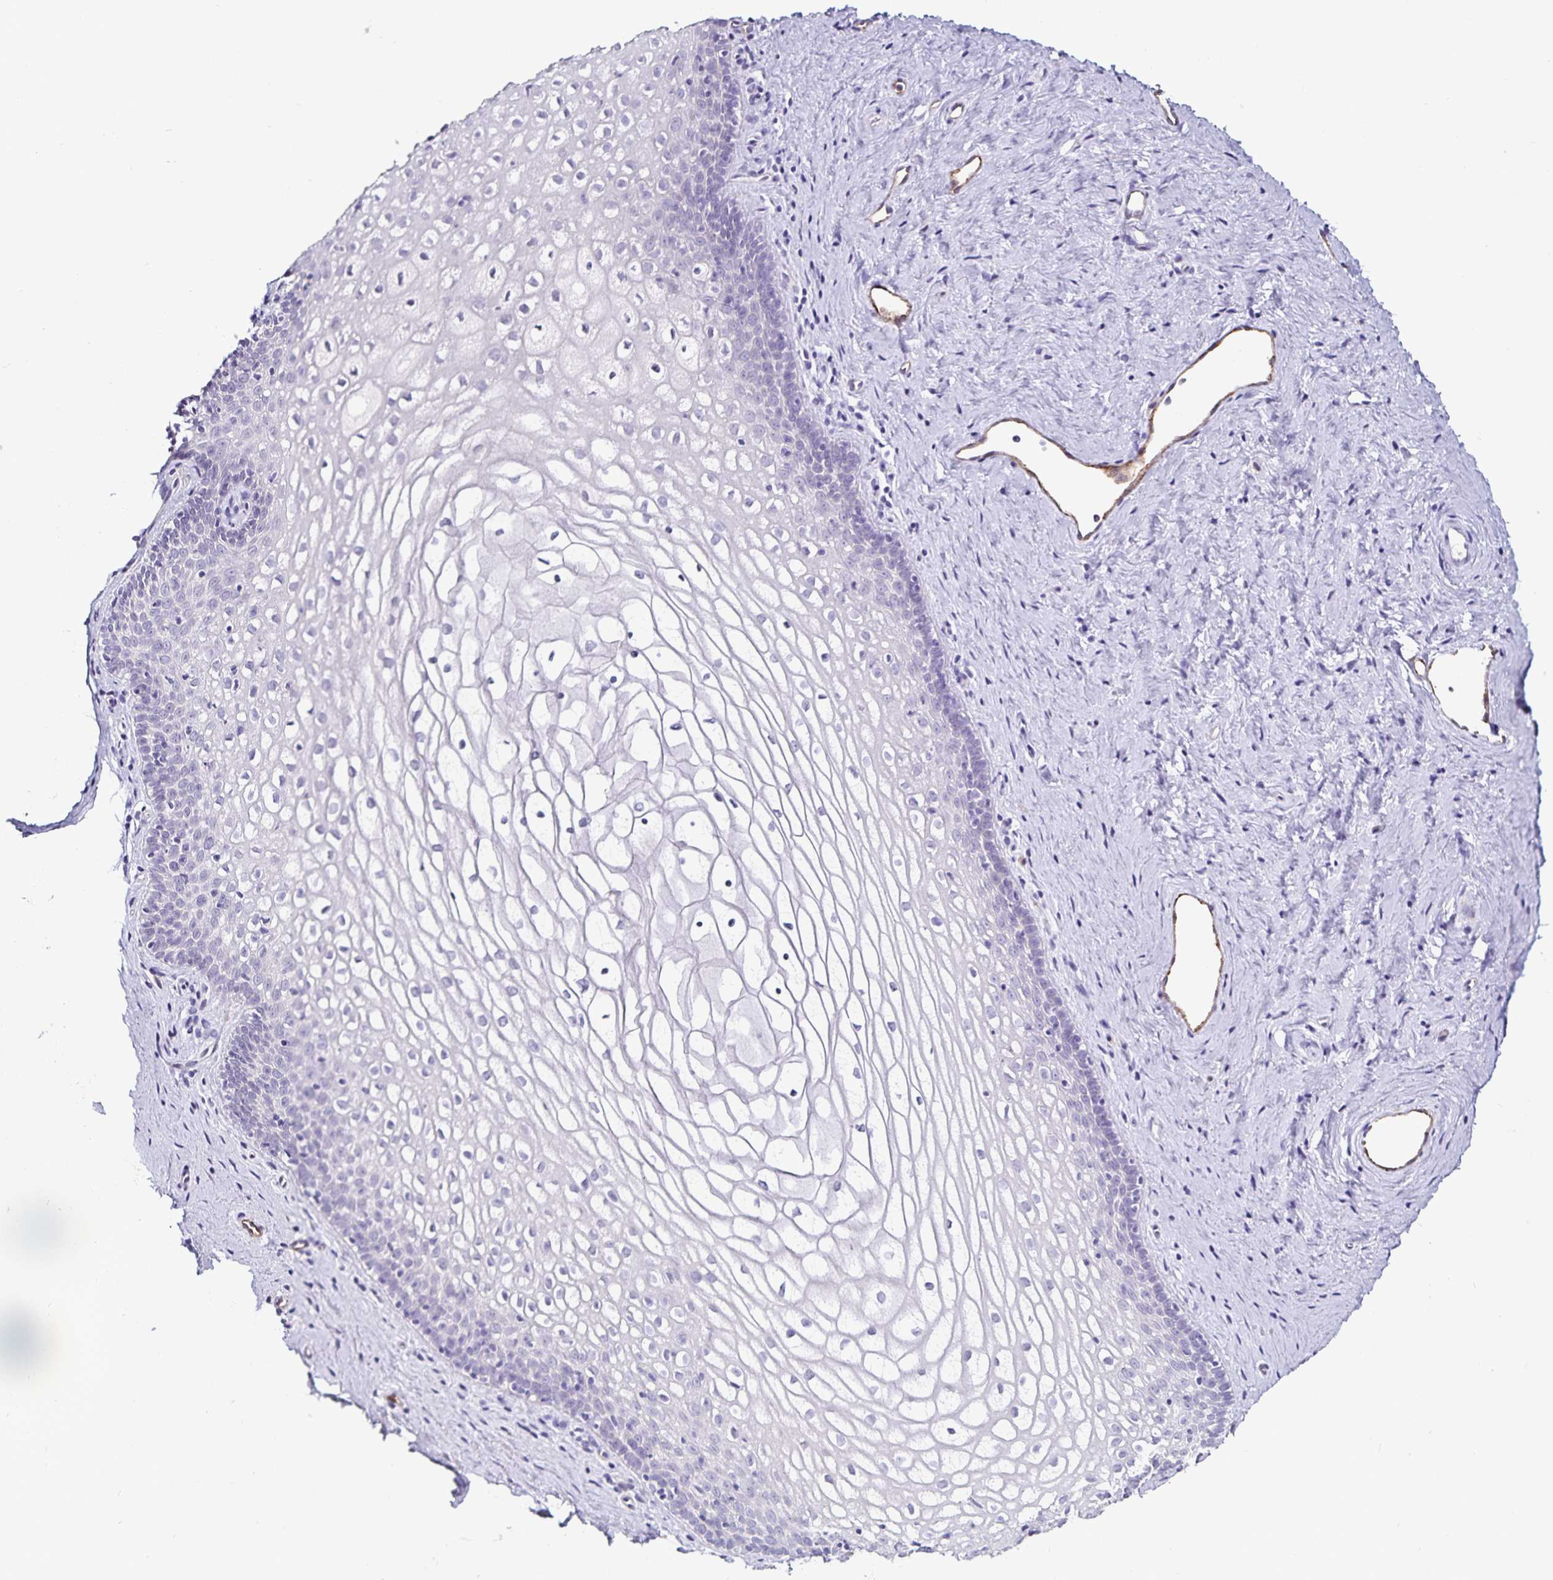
{"staining": {"intensity": "negative", "quantity": "none", "location": "none"}, "tissue": "vagina", "cell_type": "Squamous epithelial cells", "image_type": "normal", "snomed": [{"axis": "morphology", "description": "Normal tissue, NOS"}, {"axis": "topography", "description": "Vagina"}], "caption": "DAB immunohistochemical staining of normal human vagina displays no significant expression in squamous epithelial cells. (DAB (3,3'-diaminobenzidine) immunohistochemistry (IHC) with hematoxylin counter stain).", "gene": "TSPAN7", "patient": {"sex": "female", "age": 45}}